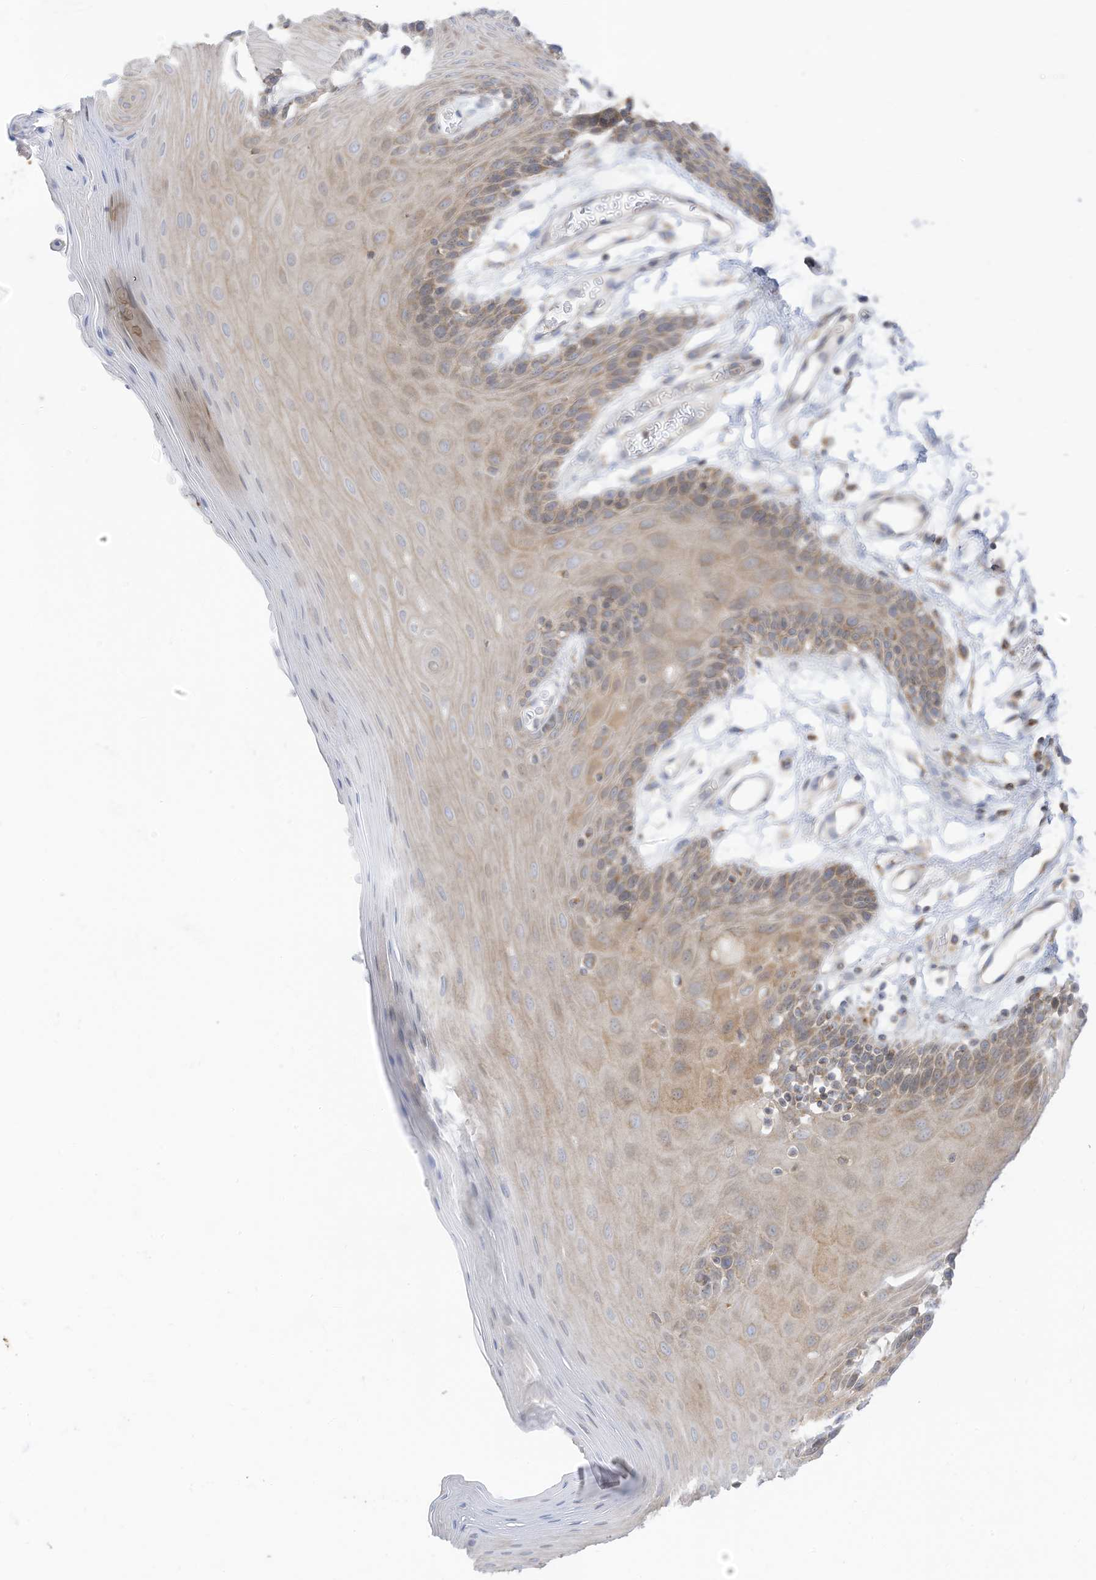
{"staining": {"intensity": "moderate", "quantity": ">75%", "location": "cytoplasmic/membranous"}, "tissue": "oral mucosa", "cell_type": "Squamous epithelial cells", "image_type": "normal", "snomed": [{"axis": "morphology", "description": "Normal tissue, NOS"}, {"axis": "morphology", "description": "Squamous cell carcinoma, NOS"}, {"axis": "topography", "description": "Skeletal muscle"}, {"axis": "topography", "description": "Oral tissue"}, {"axis": "topography", "description": "Salivary gland"}, {"axis": "topography", "description": "Head-Neck"}], "caption": "Brown immunohistochemical staining in benign human oral mucosa exhibits moderate cytoplasmic/membranous expression in about >75% of squamous epithelial cells. (brown staining indicates protein expression, while blue staining denotes nuclei).", "gene": "CGAS", "patient": {"sex": "male", "age": 54}}